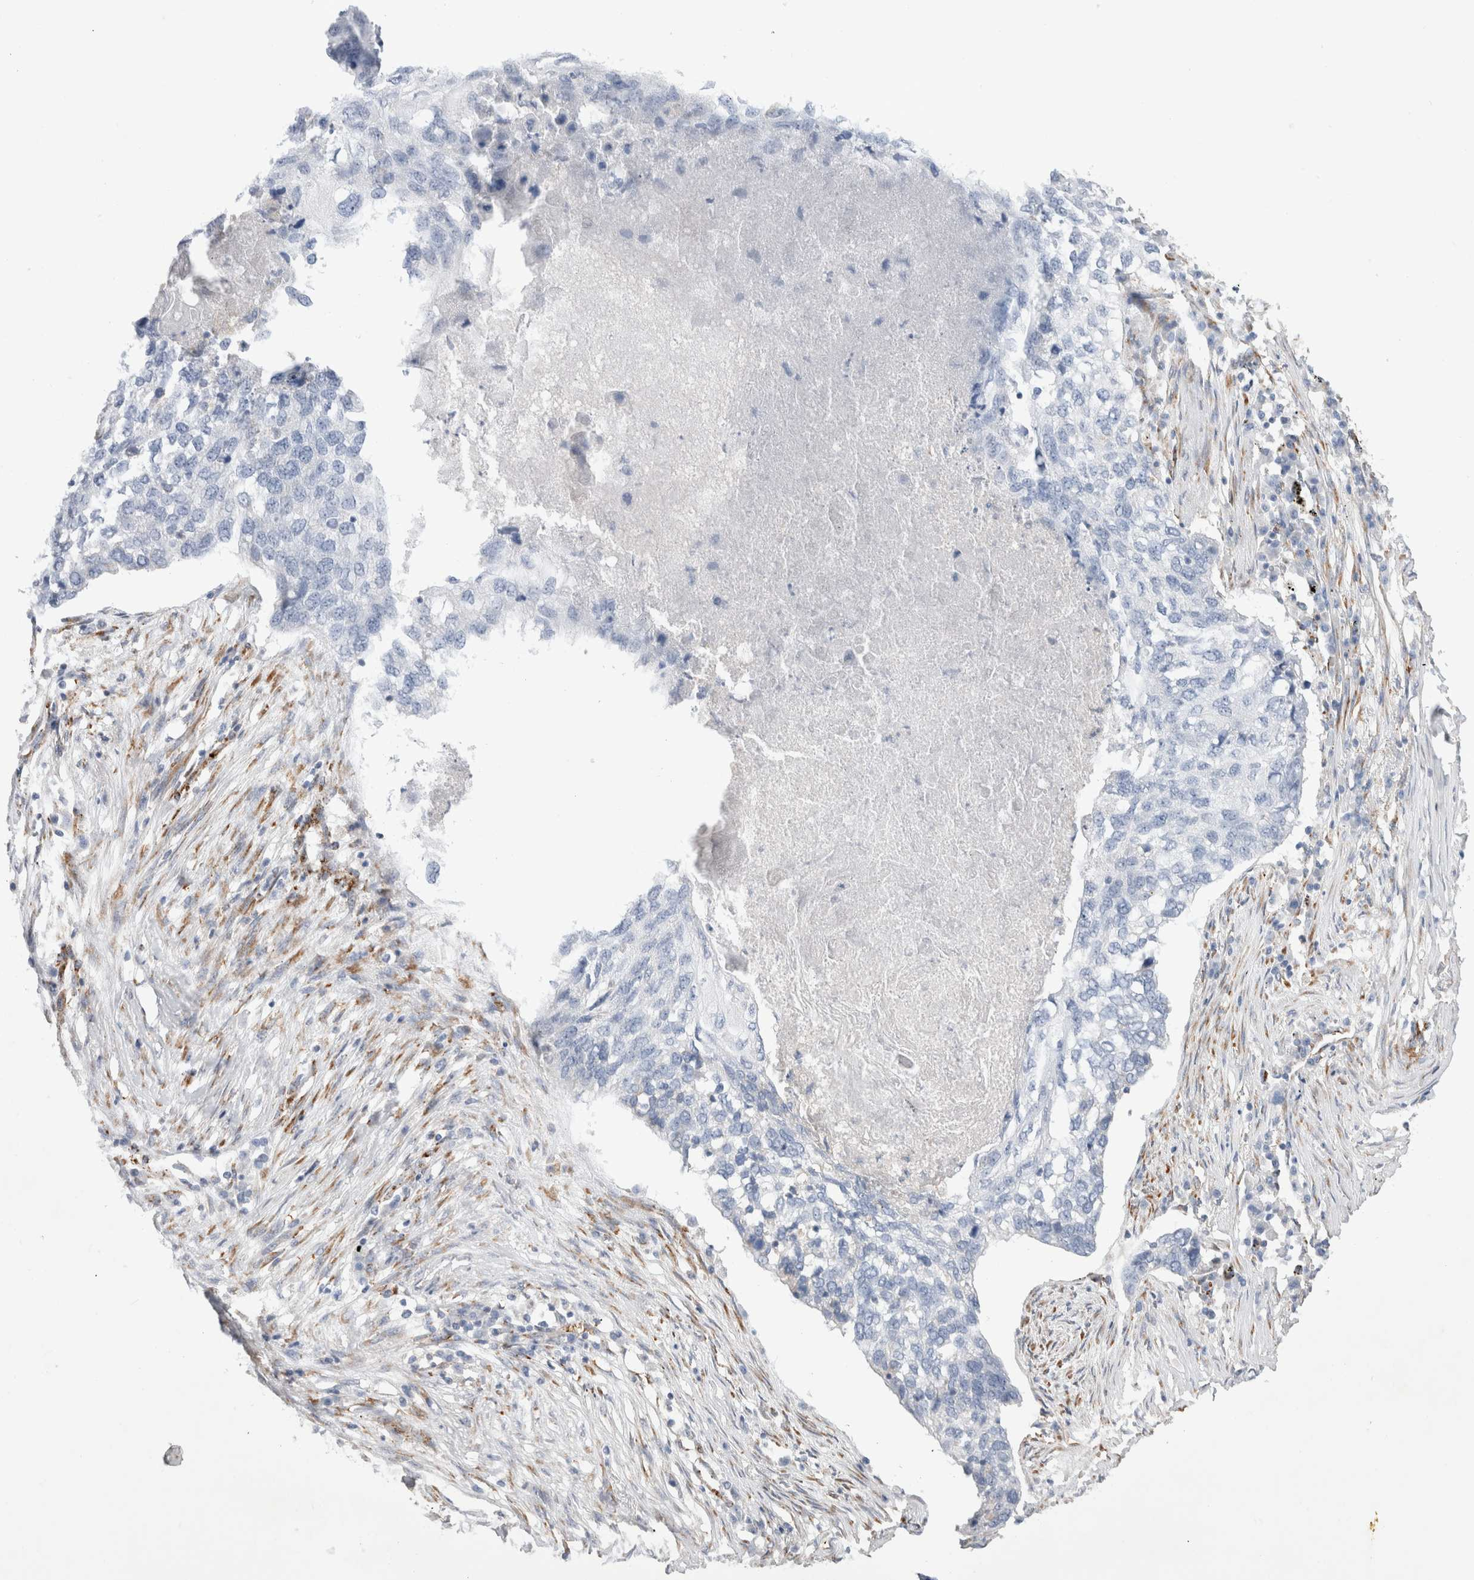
{"staining": {"intensity": "negative", "quantity": "none", "location": "none"}, "tissue": "lung cancer", "cell_type": "Tumor cells", "image_type": "cancer", "snomed": [{"axis": "morphology", "description": "Squamous cell carcinoma, NOS"}, {"axis": "topography", "description": "Lung"}], "caption": "The image reveals no significant positivity in tumor cells of lung cancer (squamous cell carcinoma).", "gene": "CNPY4", "patient": {"sex": "female", "age": 63}}